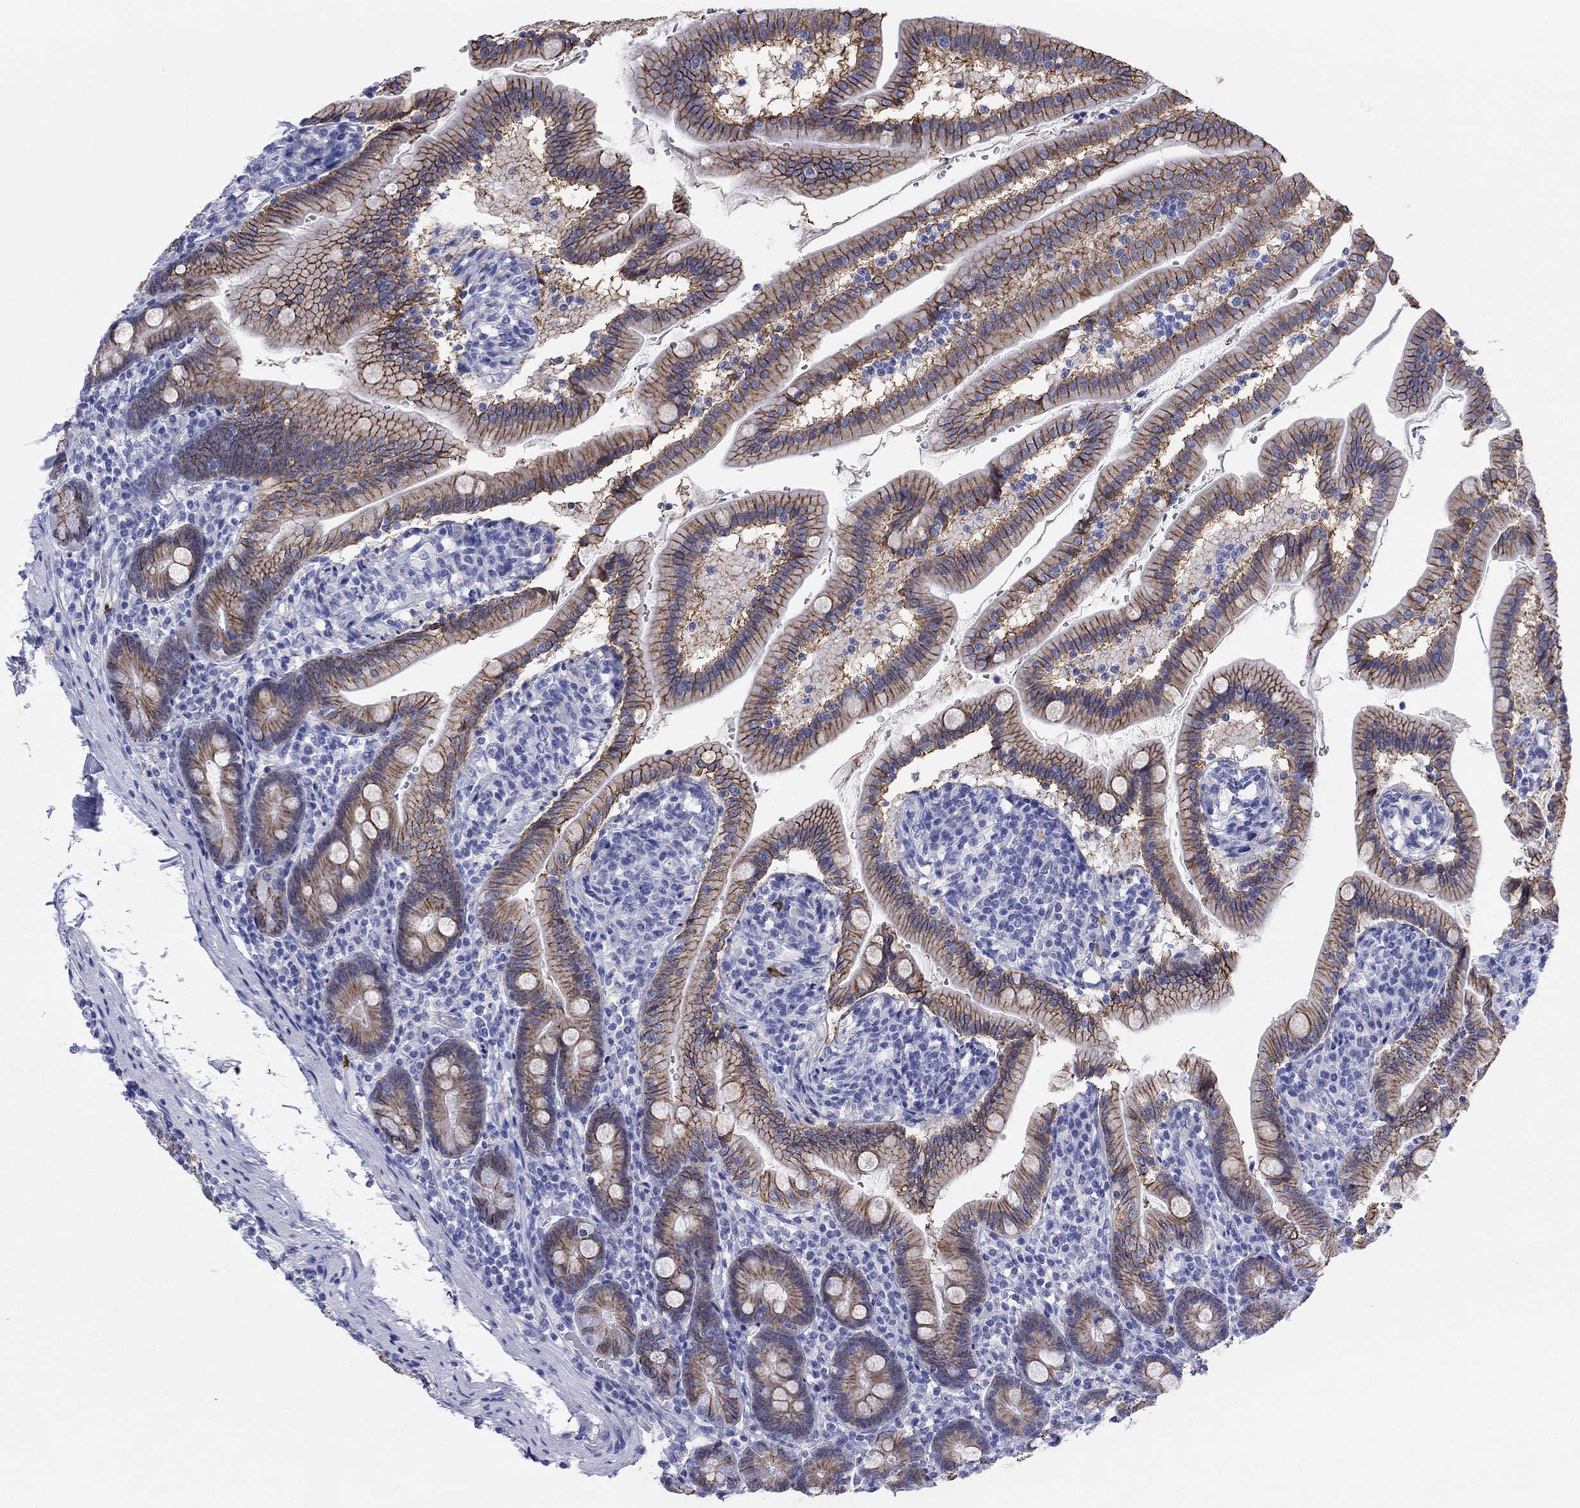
{"staining": {"intensity": "strong", "quantity": ">75%", "location": "cytoplasmic/membranous"}, "tissue": "duodenum", "cell_type": "Glandular cells", "image_type": "normal", "snomed": [{"axis": "morphology", "description": "Normal tissue, NOS"}, {"axis": "topography", "description": "Duodenum"}], "caption": "The micrograph displays staining of normal duodenum, revealing strong cytoplasmic/membranous protein positivity (brown color) within glandular cells. Using DAB (brown) and hematoxylin (blue) stains, captured at high magnification using brightfield microscopy.", "gene": "ATP1B1", "patient": {"sex": "female", "age": 67}}